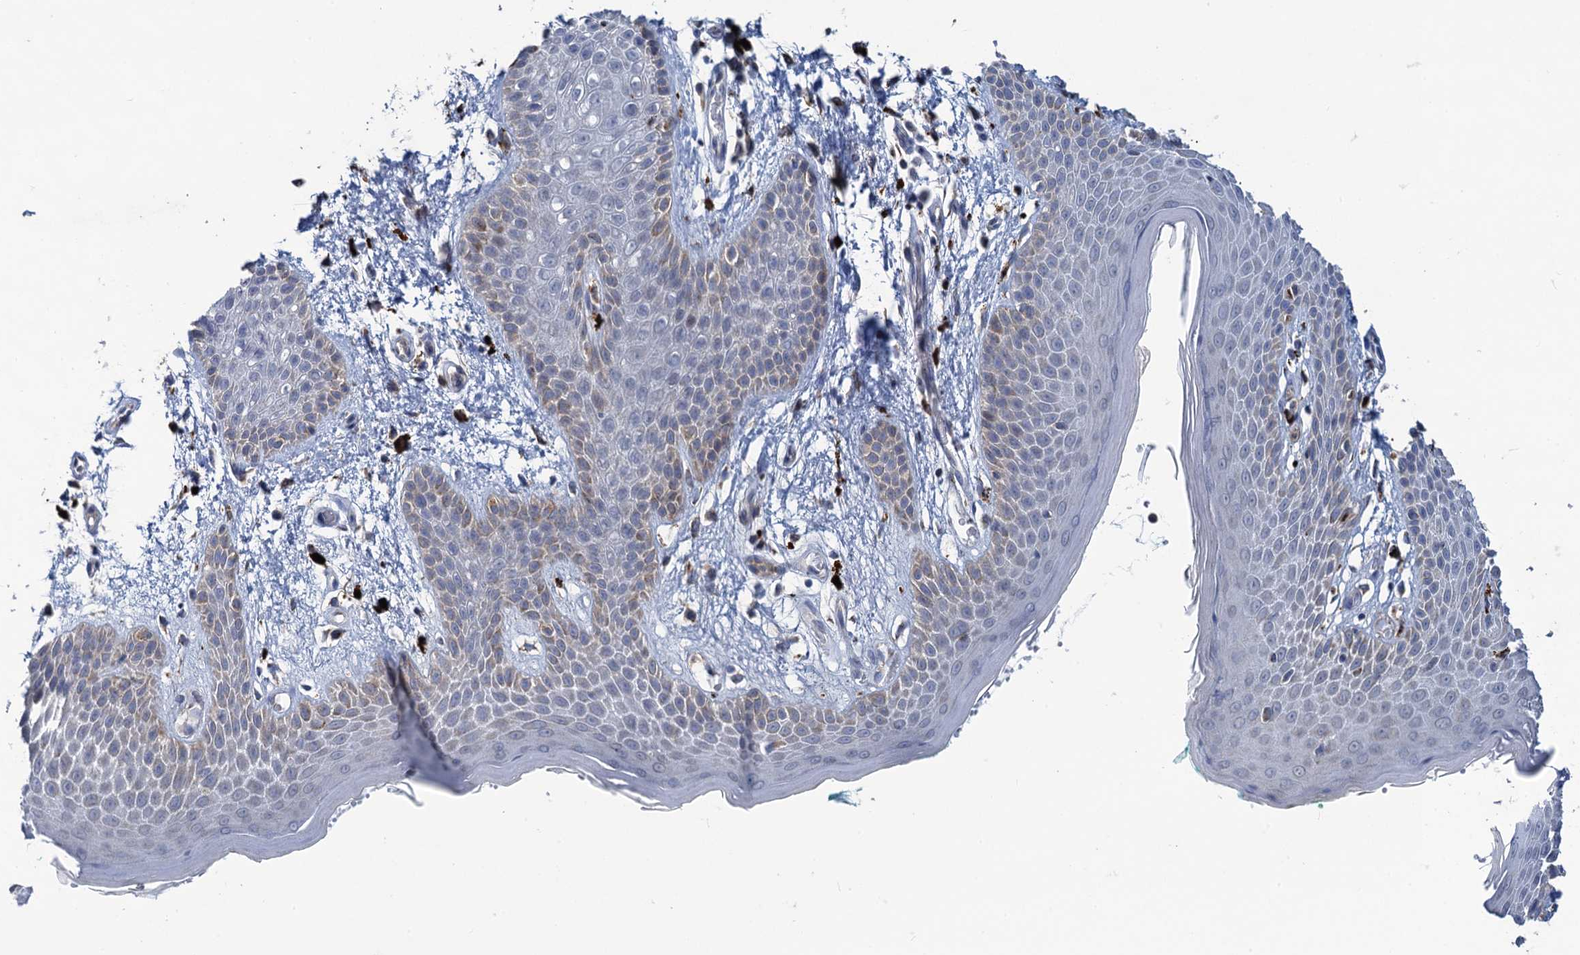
{"staining": {"intensity": "weak", "quantity": "<25%", "location": "cytoplasmic/membranous"}, "tissue": "skin", "cell_type": "Epidermal cells", "image_type": "normal", "snomed": [{"axis": "morphology", "description": "Normal tissue, NOS"}, {"axis": "topography", "description": "Anal"}], "caption": "Benign skin was stained to show a protein in brown. There is no significant expression in epidermal cells. (DAB immunohistochemistry (IHC) visualized using brightfield microscopy, high magnification).", "gene": "ANKS3", "patient": {"sex": "male", "age": 74}}